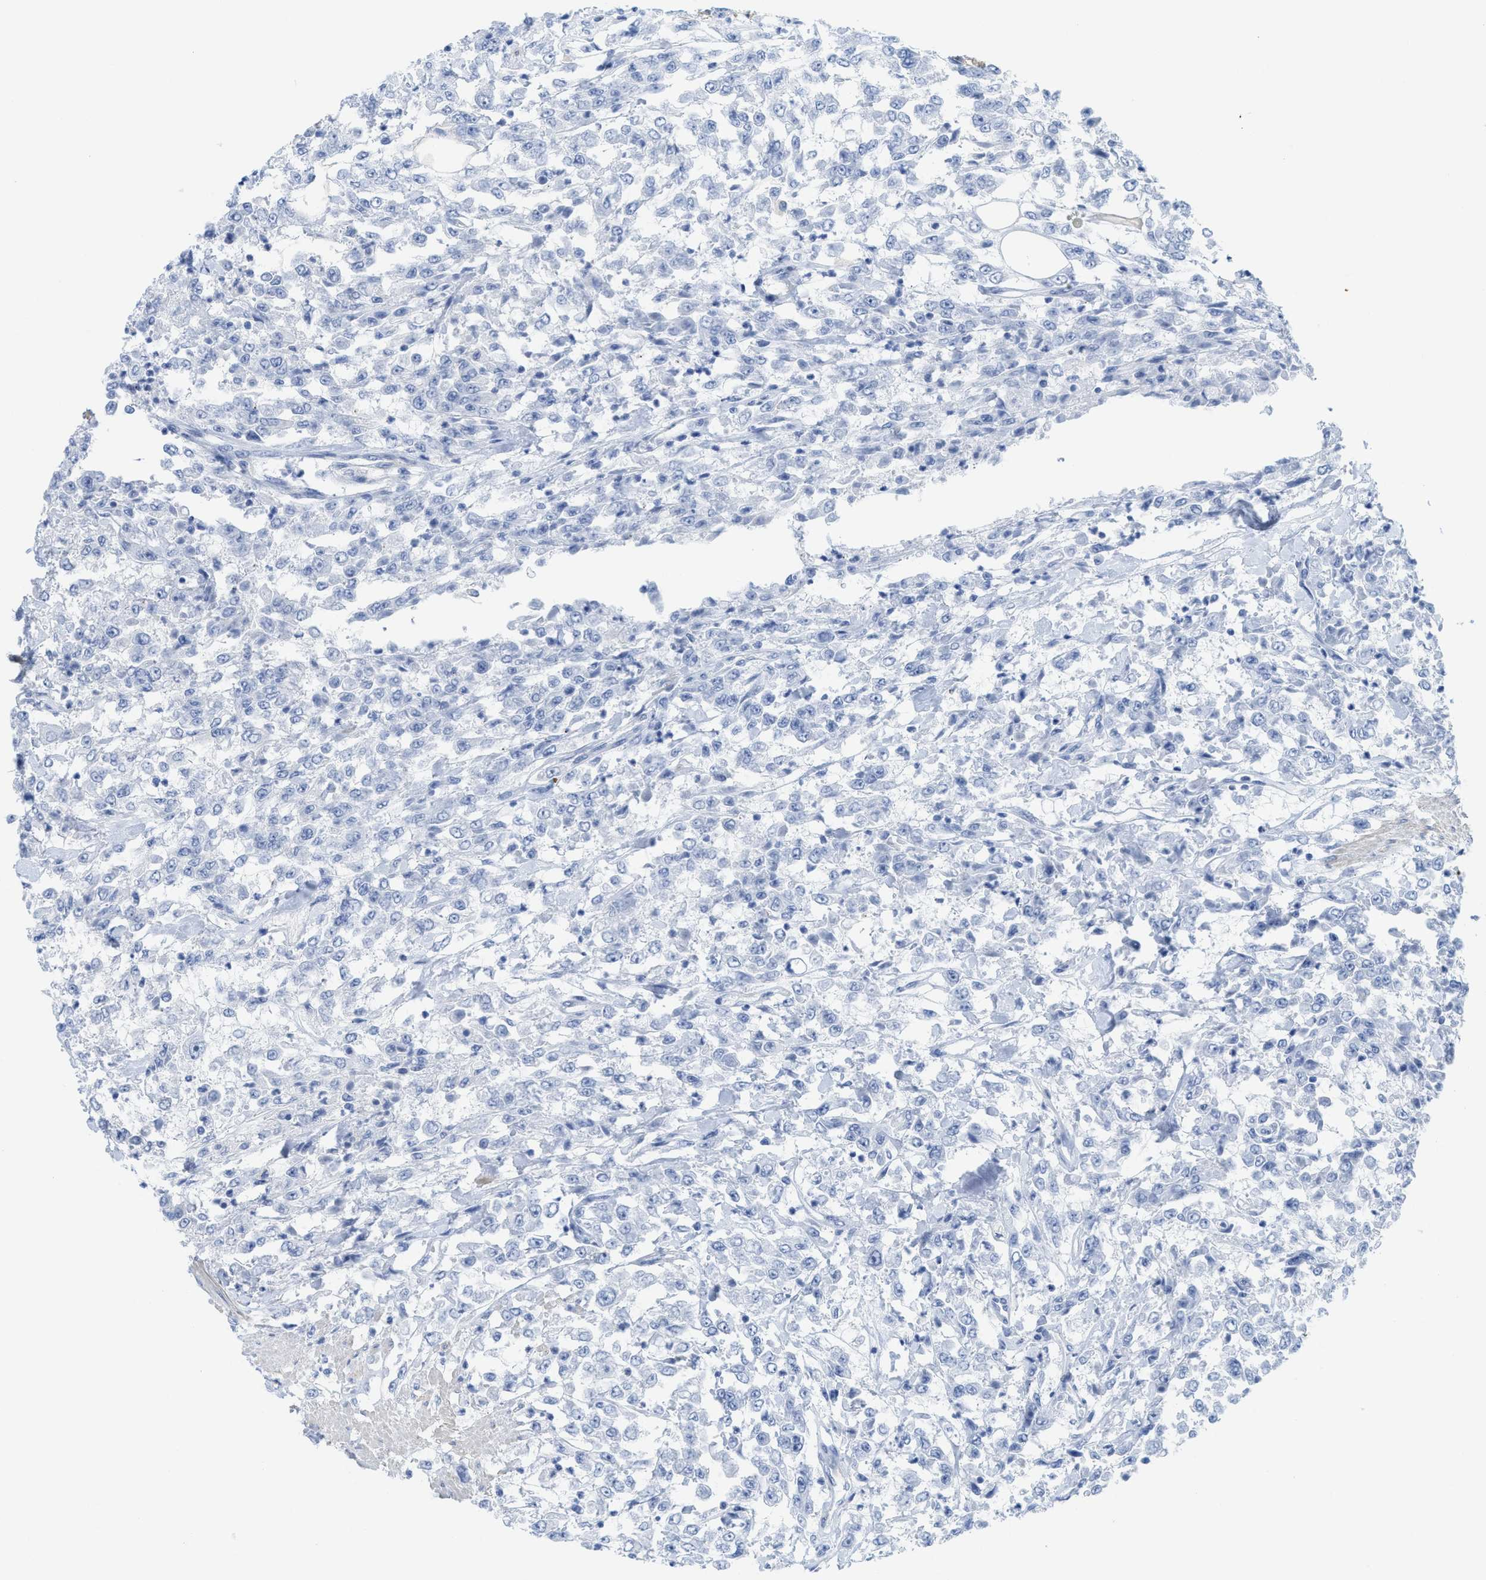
{"staining": {"intensity": "negative", "quantity": "none", "location": "none"}, "tissue": "urothelial cancer", "cell_type": "Tumor cells", "image_type": "cancer", "snomed": [{"axis": "morphology", "description": "Urothelial carcinoma, High grade"}, {"axis": "topography", "description": "Urinary bladder"}], "caption": "An immunohistochemistry photomicrograph of urothelial cancer is shown. There is no staining in tumor cells of urothelial cancer.", "gene": "TUB", "patient": {"sex": "male", "age": 46}}